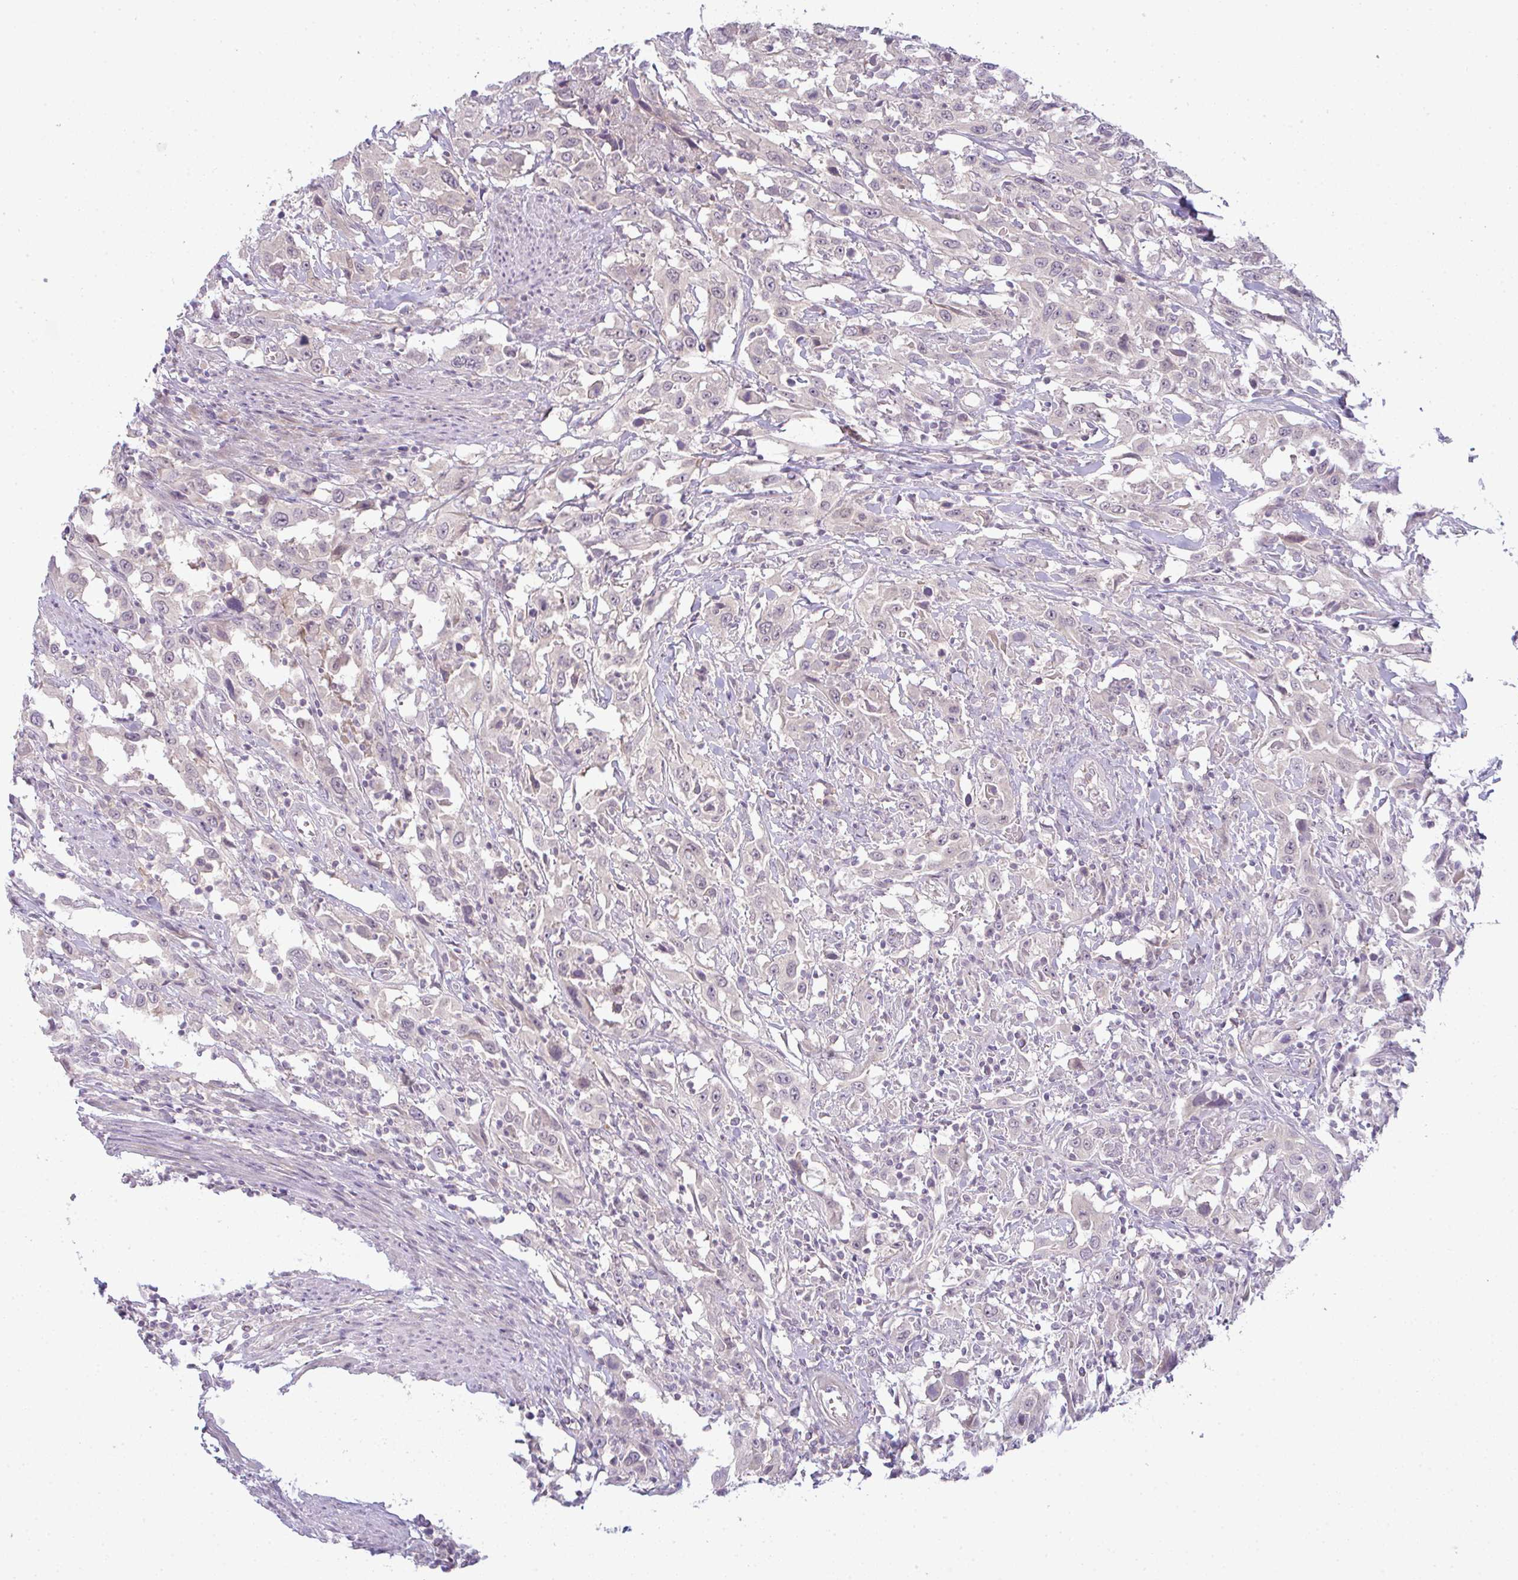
{"staining": {"intensity": "negative", "quantity": "none", "location": "none"}, "tissue": "urothelial cancer", "cell_type": "Tumor cells", "image_type": "cancer", "snomed": [{"axis": "morphology", "description": "Urothelial carcinoma, High grade"}, {"axis": "topography", "description": "Urinary bladder"}], "caption": "A histopathology image of human urothelial carcinoma (high-grade) is negative for staining in tumor cells.", "gene": "CSE1L", "patient": {"sex": "male", "age": 61}}